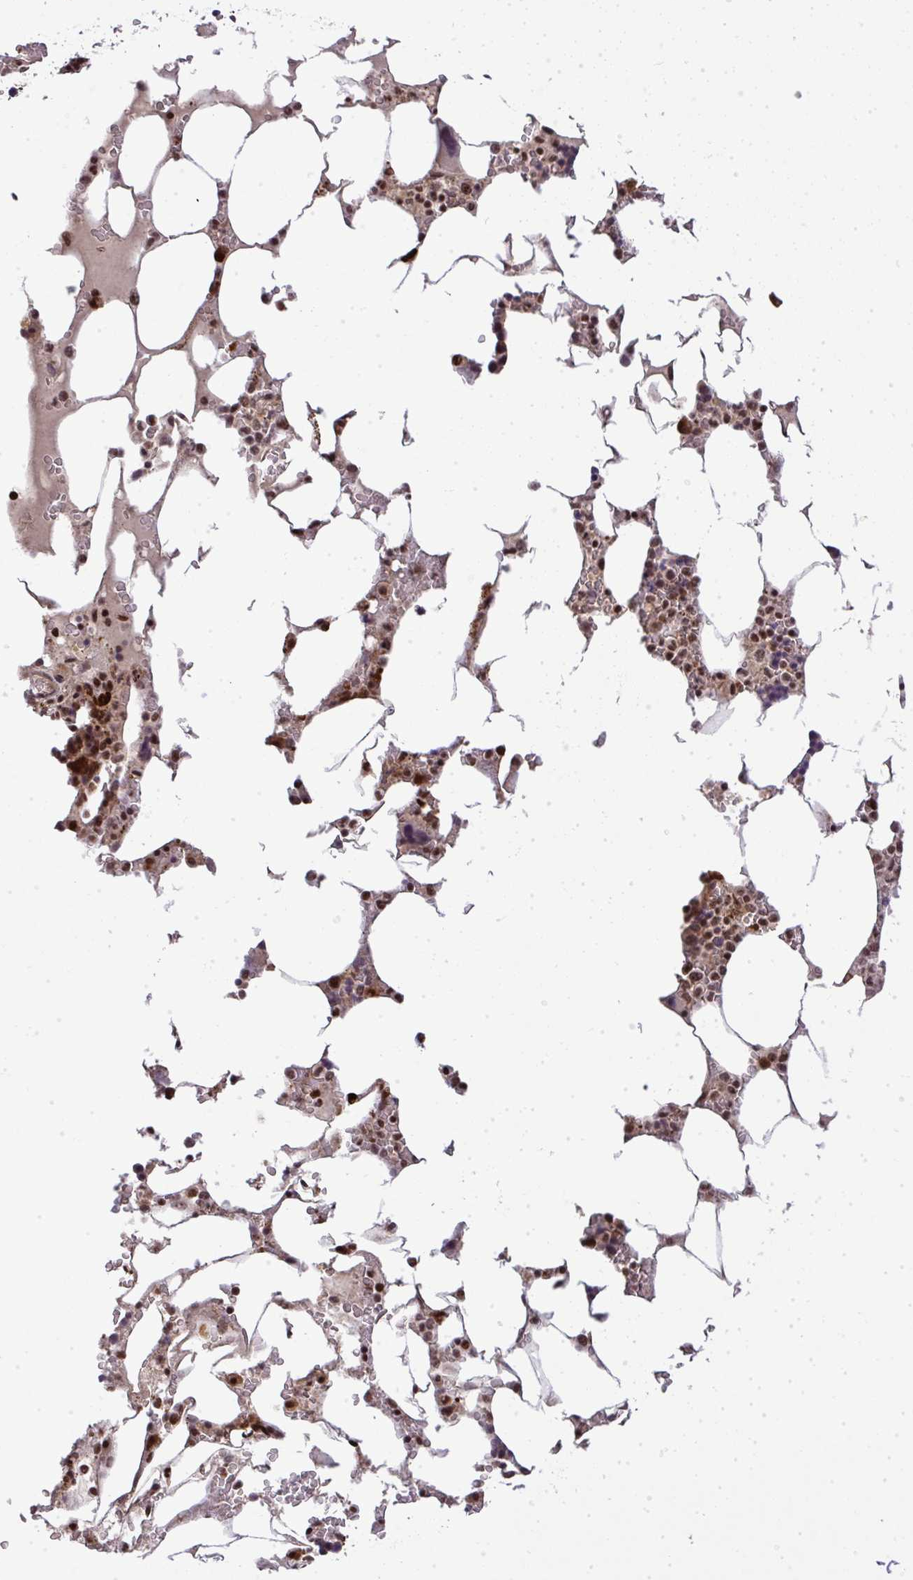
{"staining": {"intensity": "strong", "quantity": "25%-75%", "location": "nuclear"}, "tissue": "bone marrow", "cell_type": "Hematopoietic cells", "image_type": "normal", "snomed": [{"axis": "morphology", "description": "Normal tissue, NOS"}, {"axis": "topography", "description": "Bone marrow"}], "caption": "Immunohistochemical staining of normal bone marrow exhibits strong nuclear protein staining in about 25%-75% of hematopoietic cells.", "gene": "U2AF1L4", "patient": {"sex": "male", "age": 64}}